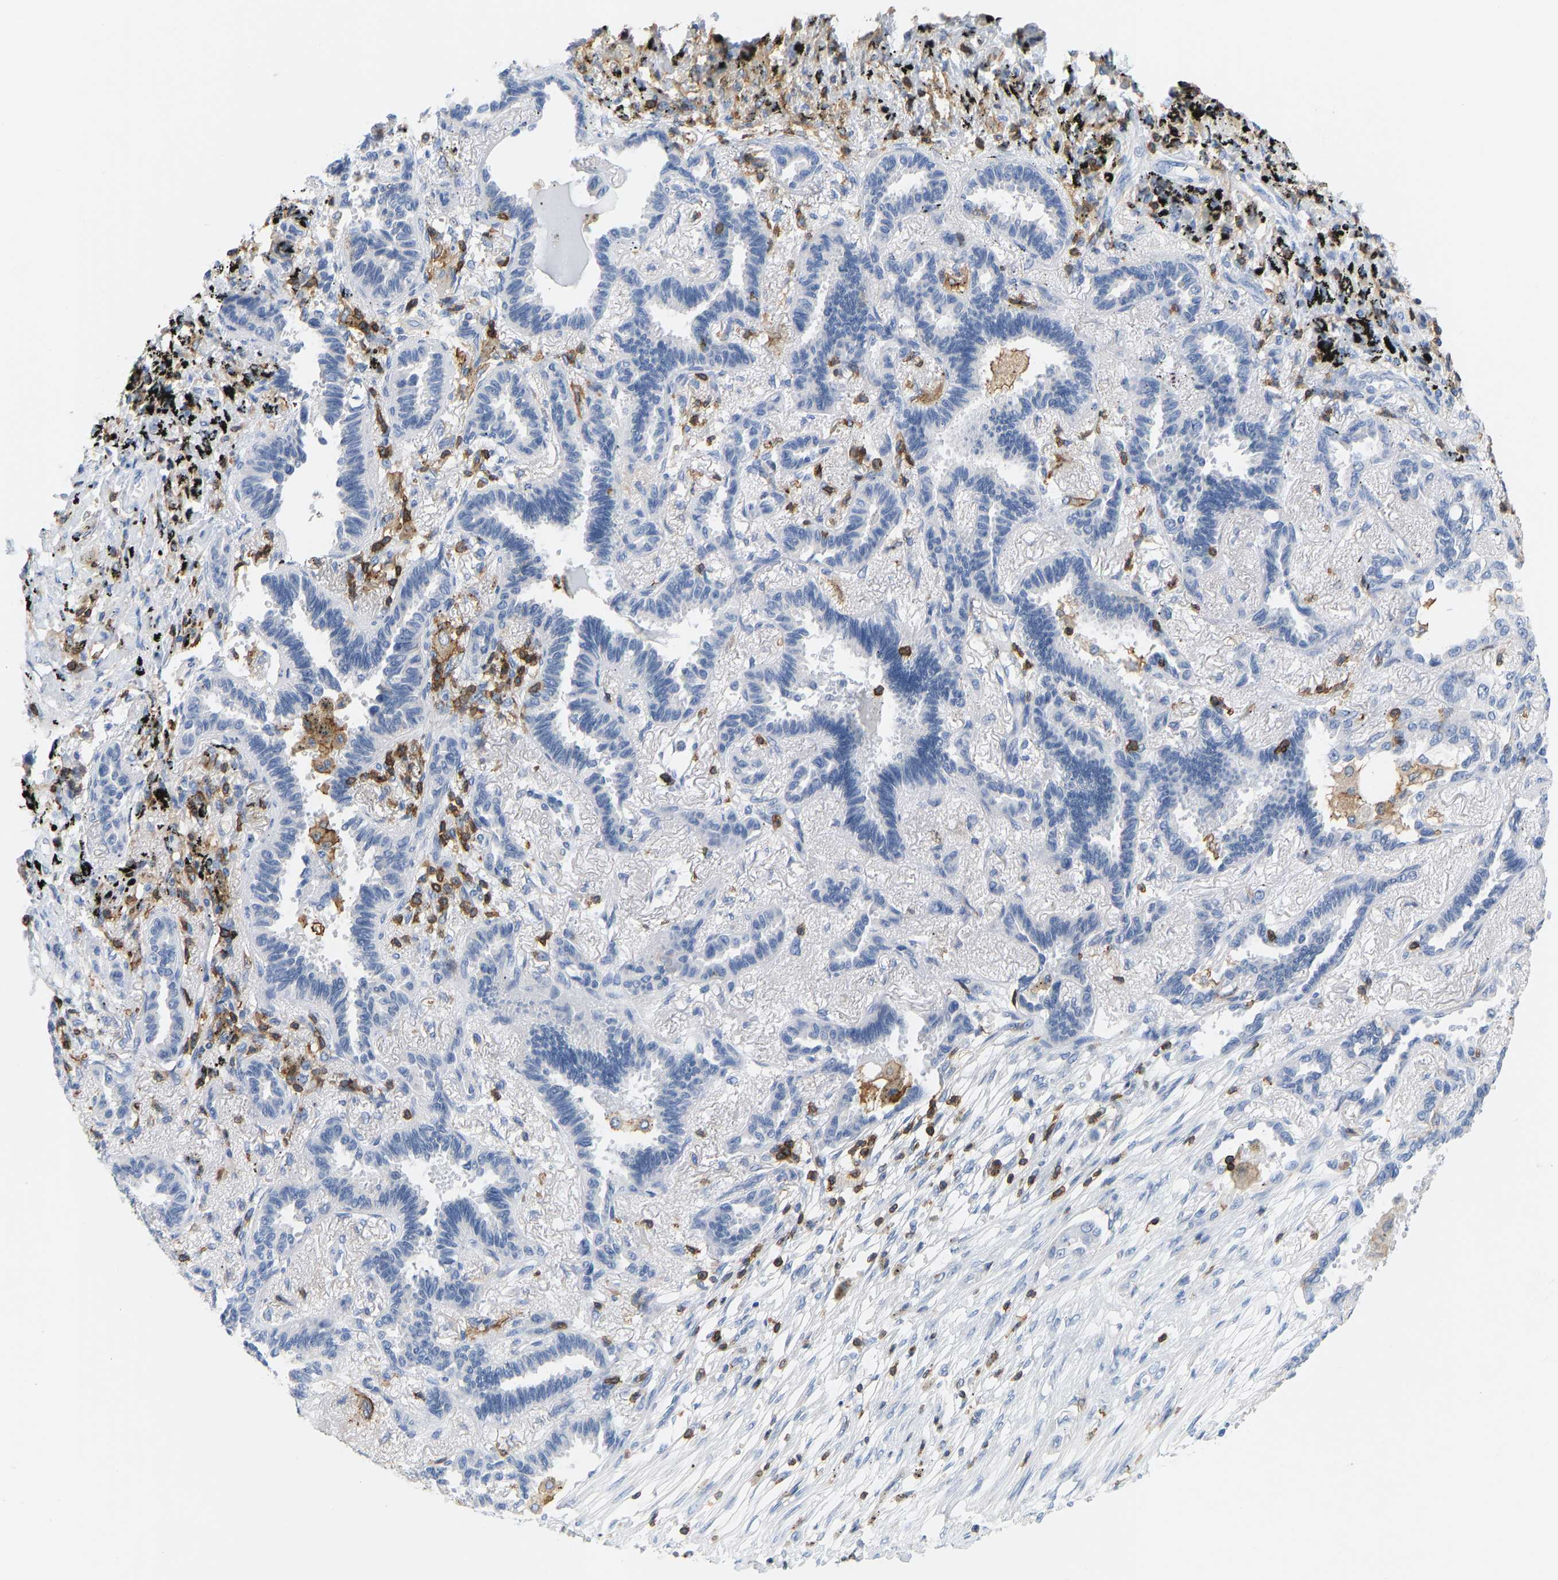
{"staining": {"intensity": "negative", "quantity": "none", "location": "none"}, "tissue": "lung cancer", "cell_type": "Tumor cells", "image_type": "cancer", "snomed": [{"axis": "morphology", "description": "Adenocarcinoma, NOS"}, {"axis": "topography", "description": "Lung"}], "caption": "Lung adenocarcinoma was stained to show a protein in brown. There is no significant expression in tumor cells.", "gene": "EVL", "patient": {"sex": "male", "age": 59}}